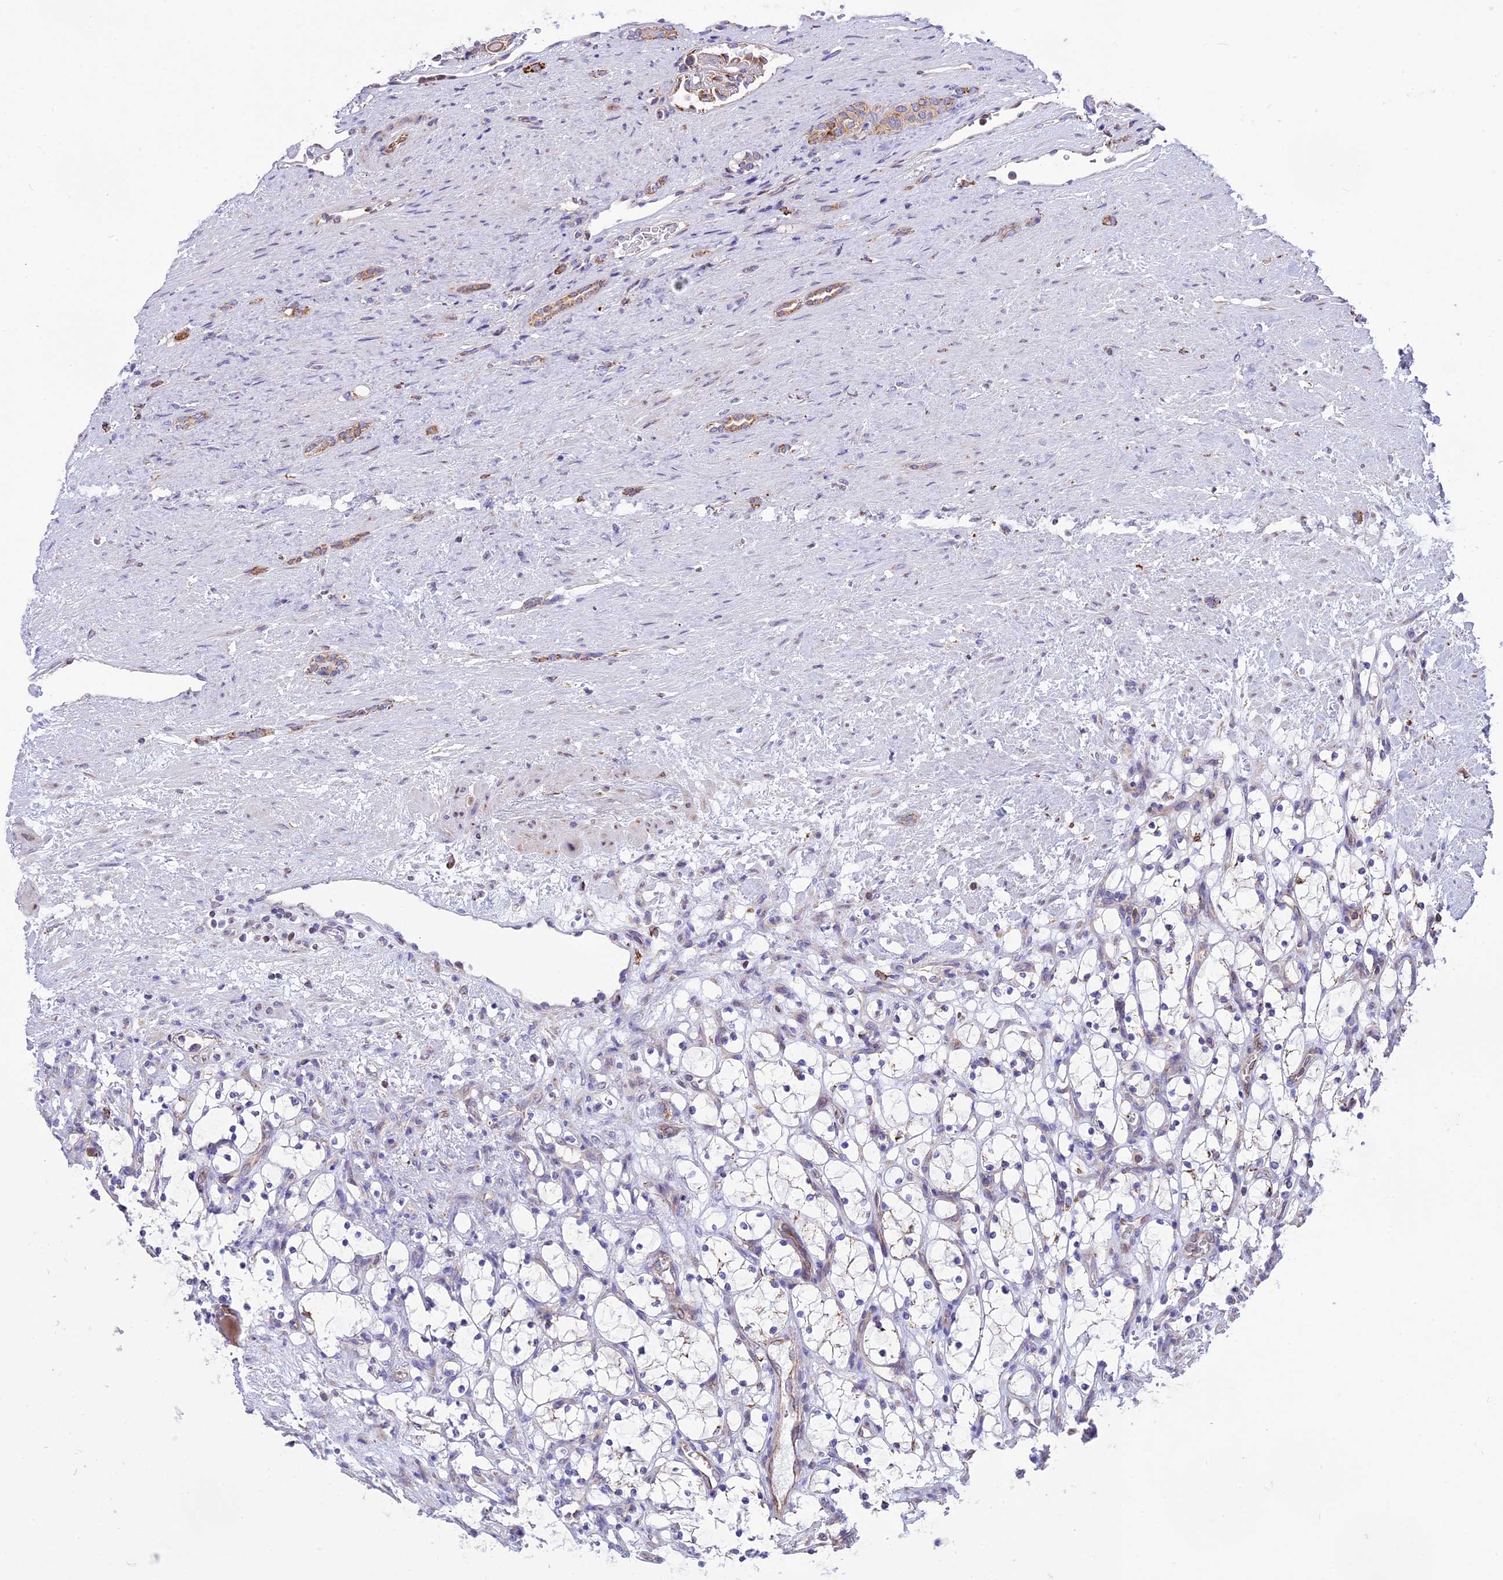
{"staining": {"intensity": "weak", "quantity": "<25%", "location": "cytoplasmic/membranous"}, "tissue": "renal cancer", "cell_type": "Tumor cells", "image_type": "cancer", "snomed": [{"axis": "morphology", "description": "Adenocarcinoma, NOS"}, {"axis": "topography", "description": "Kidney"}], "caption": "Human renal cancer (adenocarcinoma) stained for a protein using IHC displays no staining in tumor cells.", "gene": "DOC2B", "patient": {"sex": "female", "age": 69}}